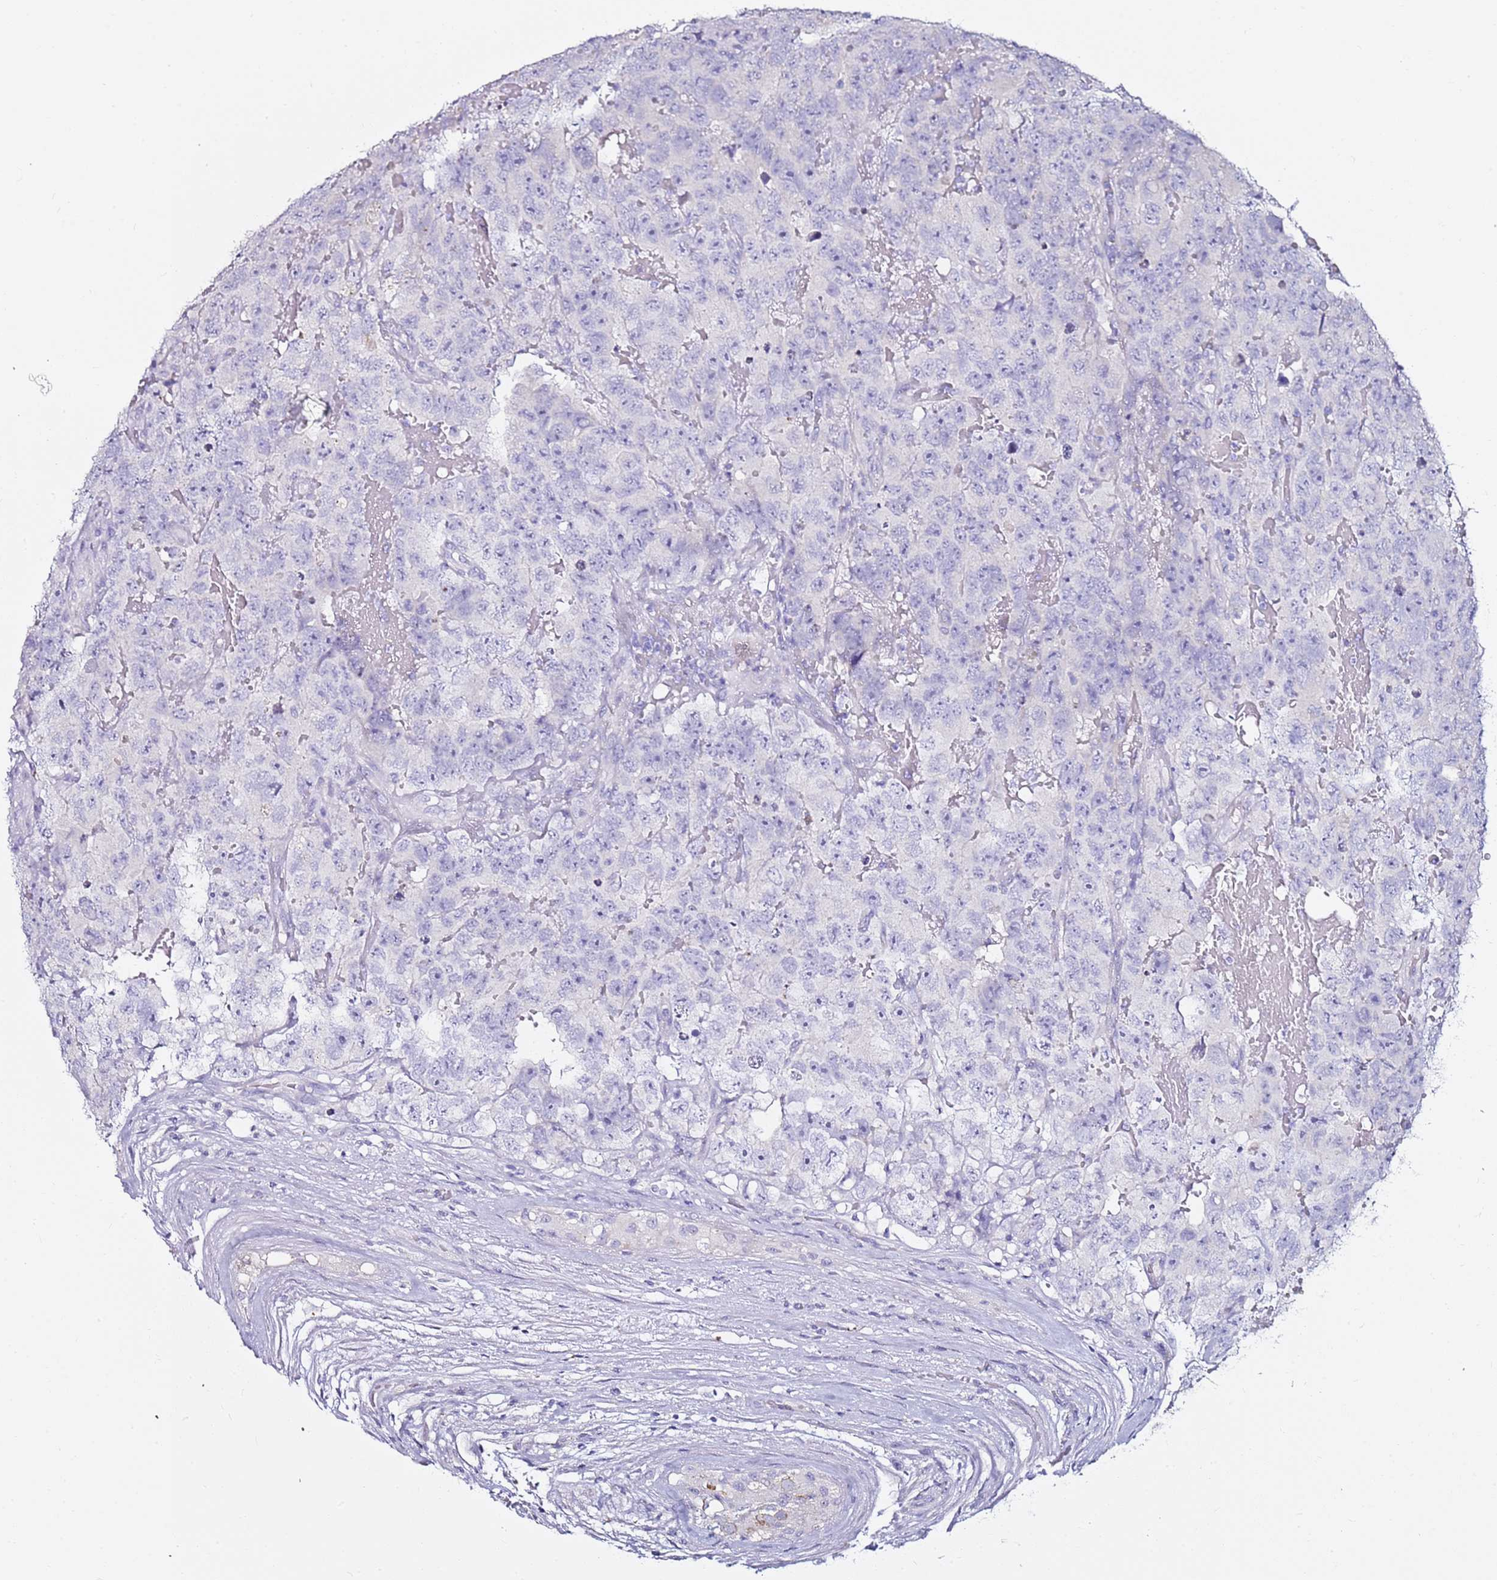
{"staining": {"intensity": "negative", "quantity": "none", "location": "none"}, "tissue": "testis cancer", "cell_type": "Tumor cells", "image_type": "cancer", "snomed": [{"axis": "morphology", "description": "Carcinoma, Embryonal, NOS"}, {"axis": "topography", "description": "Testis"}], "caption": "Protein analysis of testis cancer (embryonal carcinoma) displays no significant positivity in tumor cells. (DAB immunohistochemistry with hematoxylin counter stain).", "gene": "MYBPC3", "patient": {"sex": "male", "age": 45}}